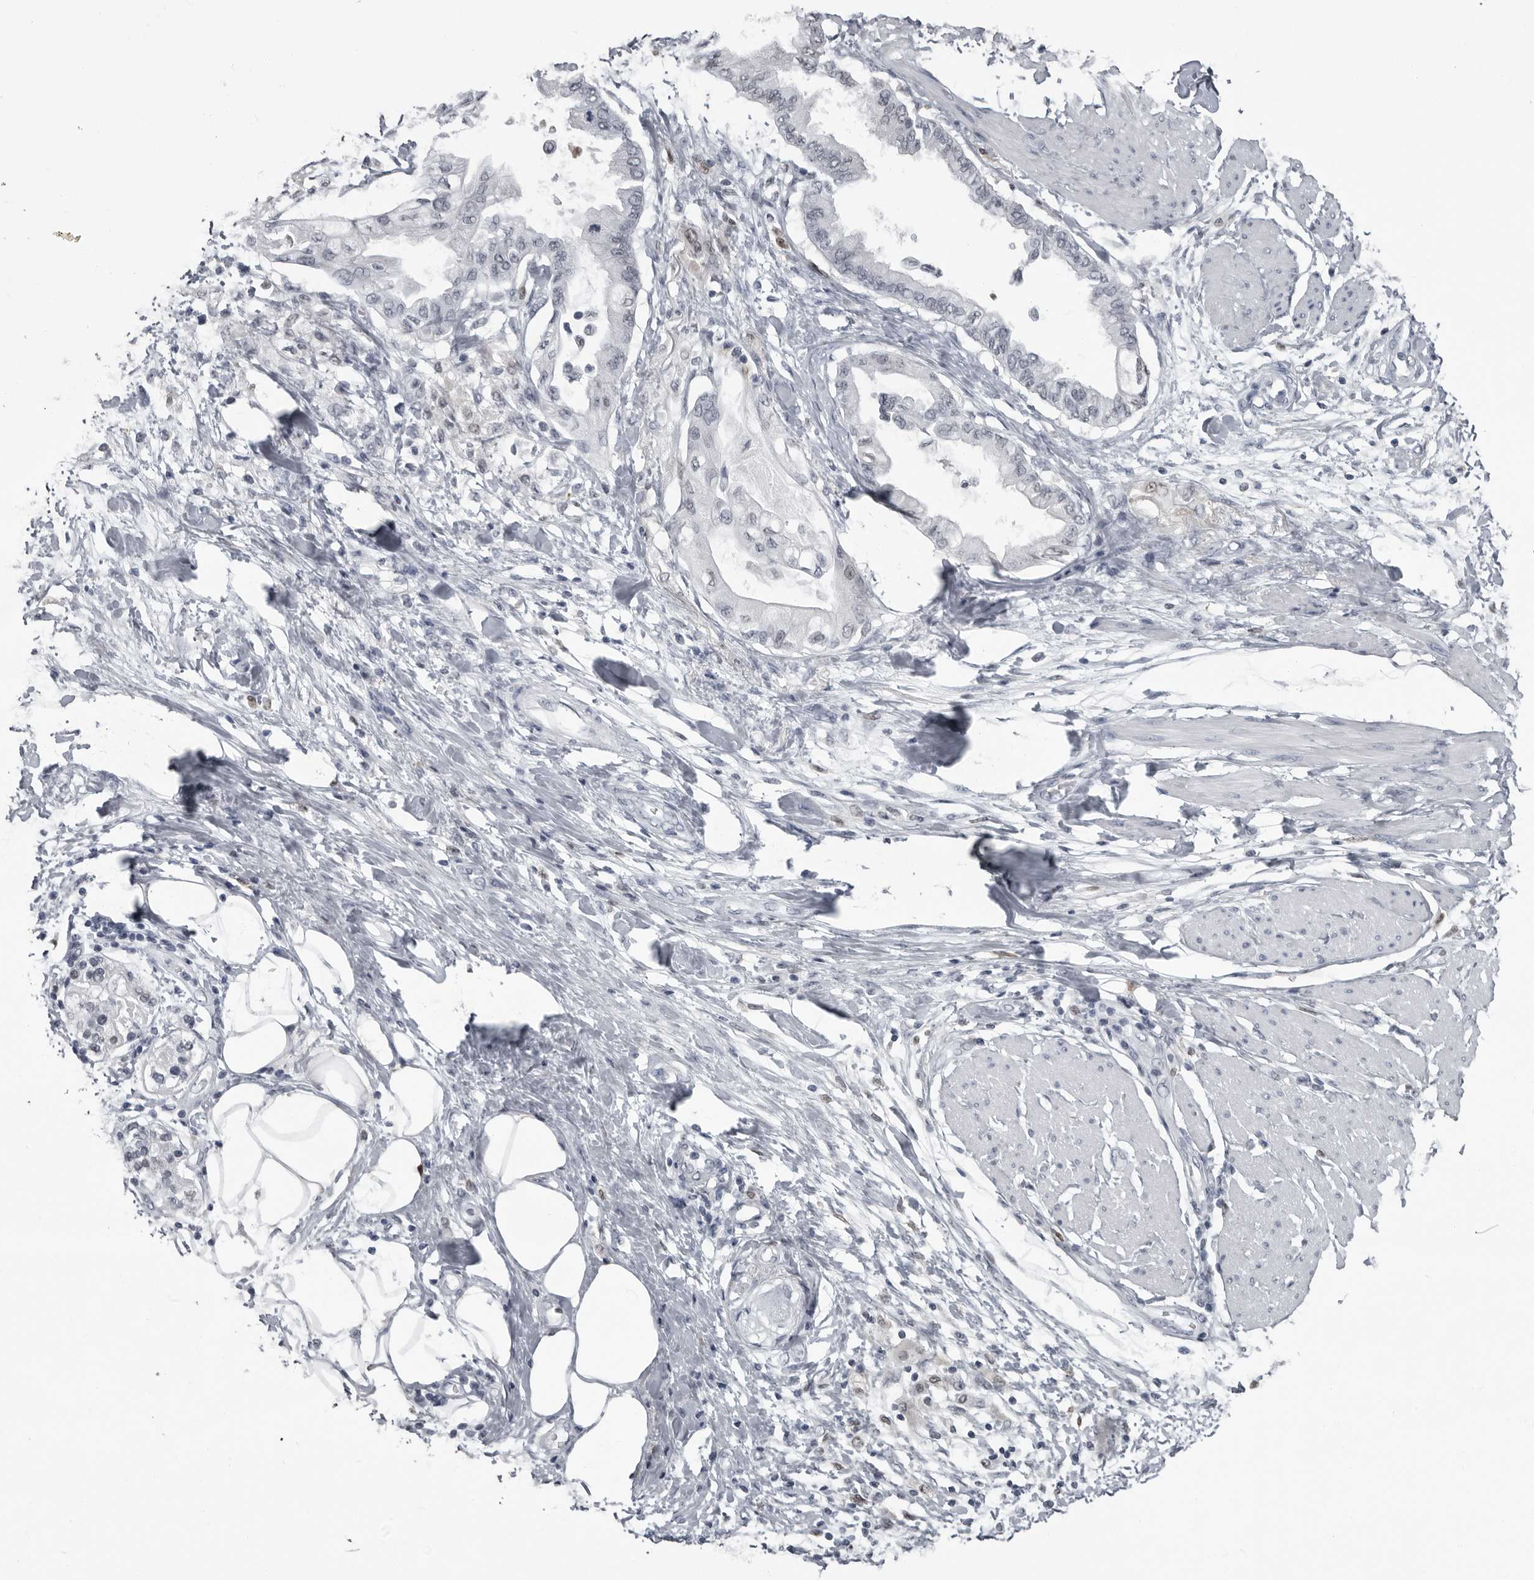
{"staining": {"intensity": "negative", "quantity": "none", "location": "none"}, "tissue": "pancreatic cancer", "cell_type": "Tumor cells", "image_type": "cancer", "snomed": [{"axis": "morphology", "description": "Normal tissue, NOS"}, {"axis": "morphology", "description": "Adenocarcinoma, NOS"}, {"axis": "topography", "description": "Pancreas"}, {"axis": "topography", "description": "Duodenum"}], "caption": "This is a micrograph of immunohistochemistry staining of pancreatic adenocarcinoma, which shows no expression in tumor cells.", "gene": "LZIC", "patient": {"sex": "female", "age": 60}}